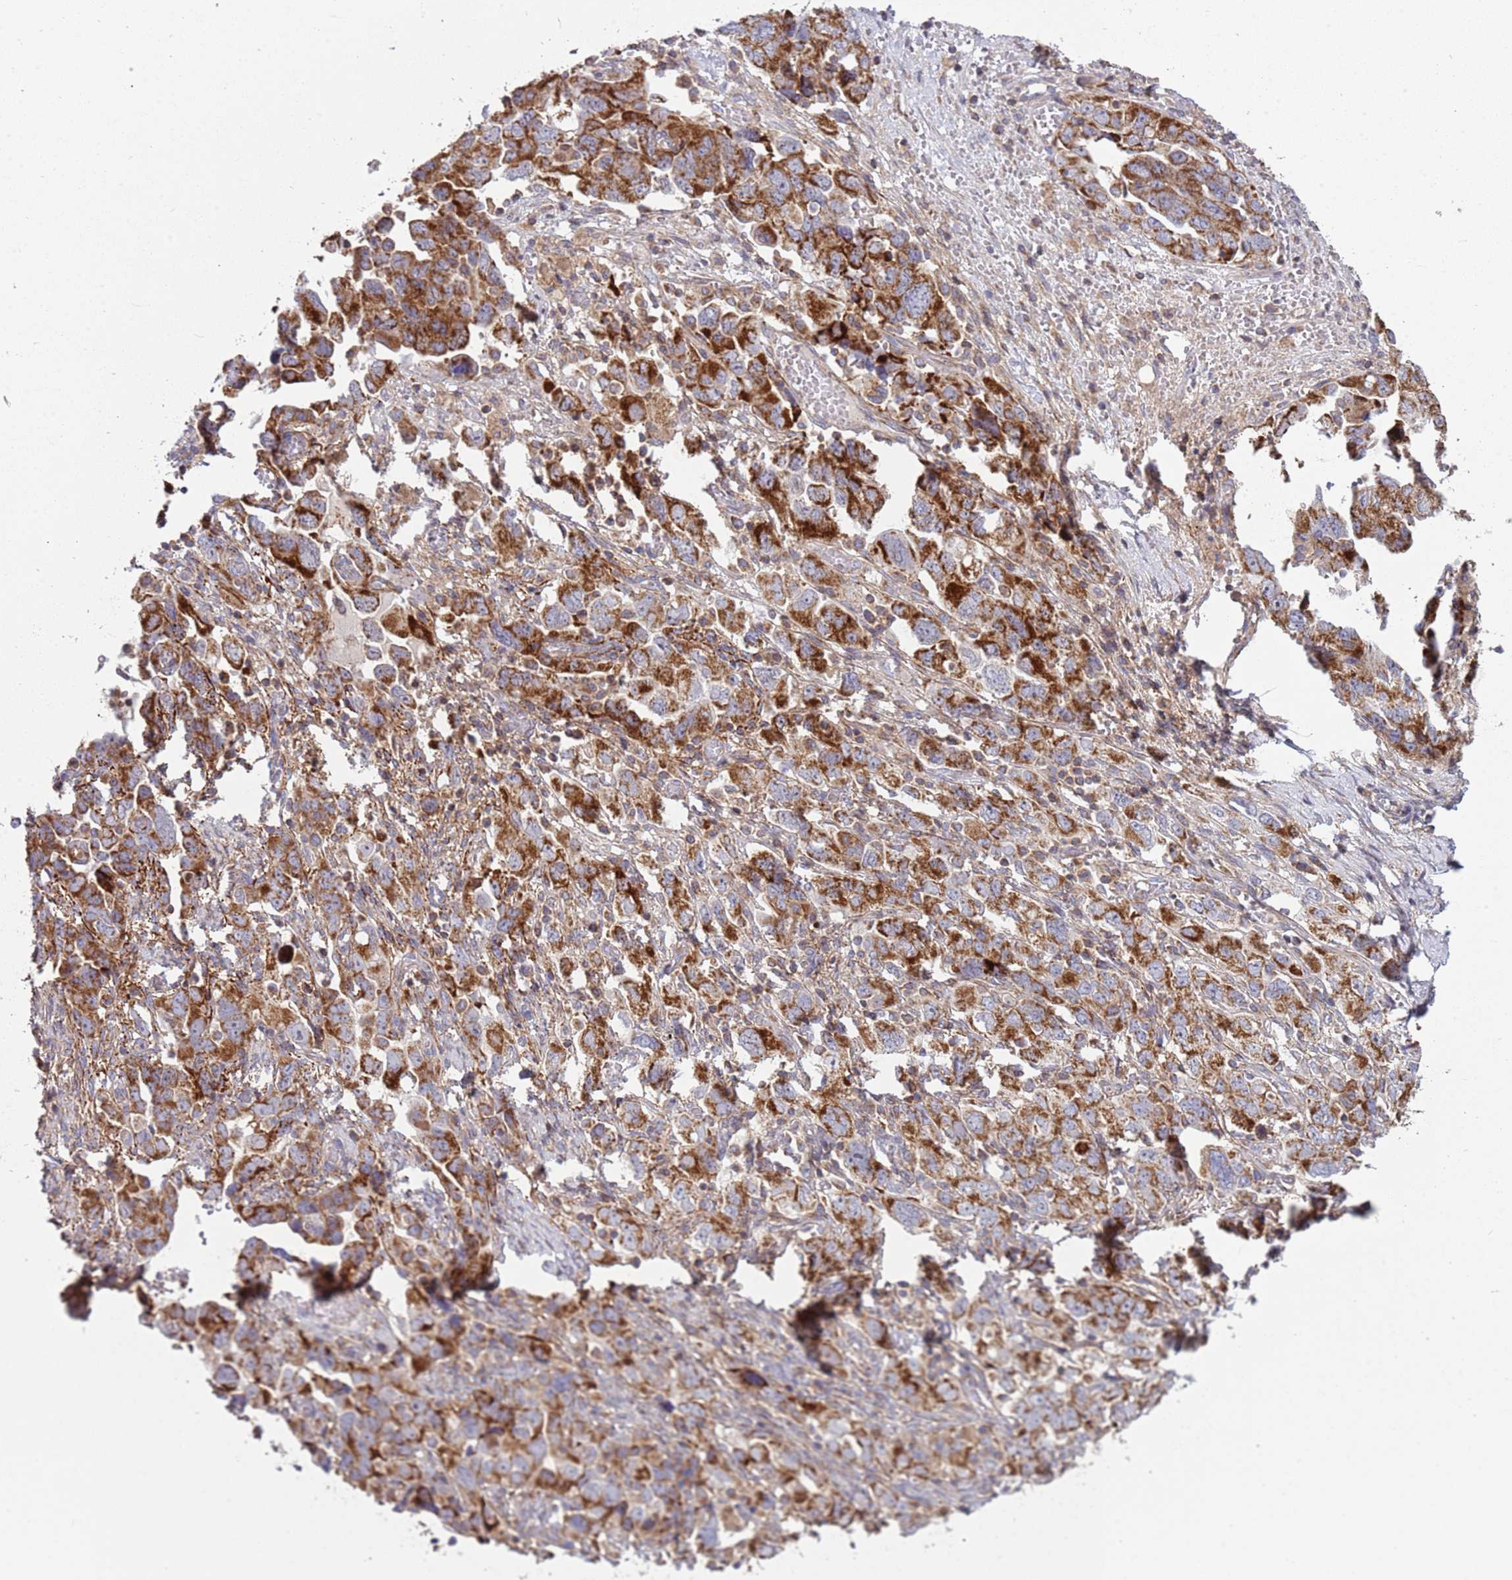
{"staining": {"intensity": "strong", "quantity": "25%-75%", "location": "cytoplasmic/membranous"}, "tissue": "ovarian cancer", "cell_type": "Tumor cells", "image_type": "cancer", "snomed": [{"axis": "morphology", "description": "Carcinoma, NOS"}, {"axis": "morphology", "description": "Cystadenocarcinoma, serous, NOS"}, {"axis": "topography", "description": "Ovary"}], "caption": "This image demonstrates IHC staining of human ovarian cancer, with high strong cytoplasmic/membranous expression in about 25%-75% of tumor cells.", "gene": "IRS4", "patient": {"sex": "female", "age": 69}}